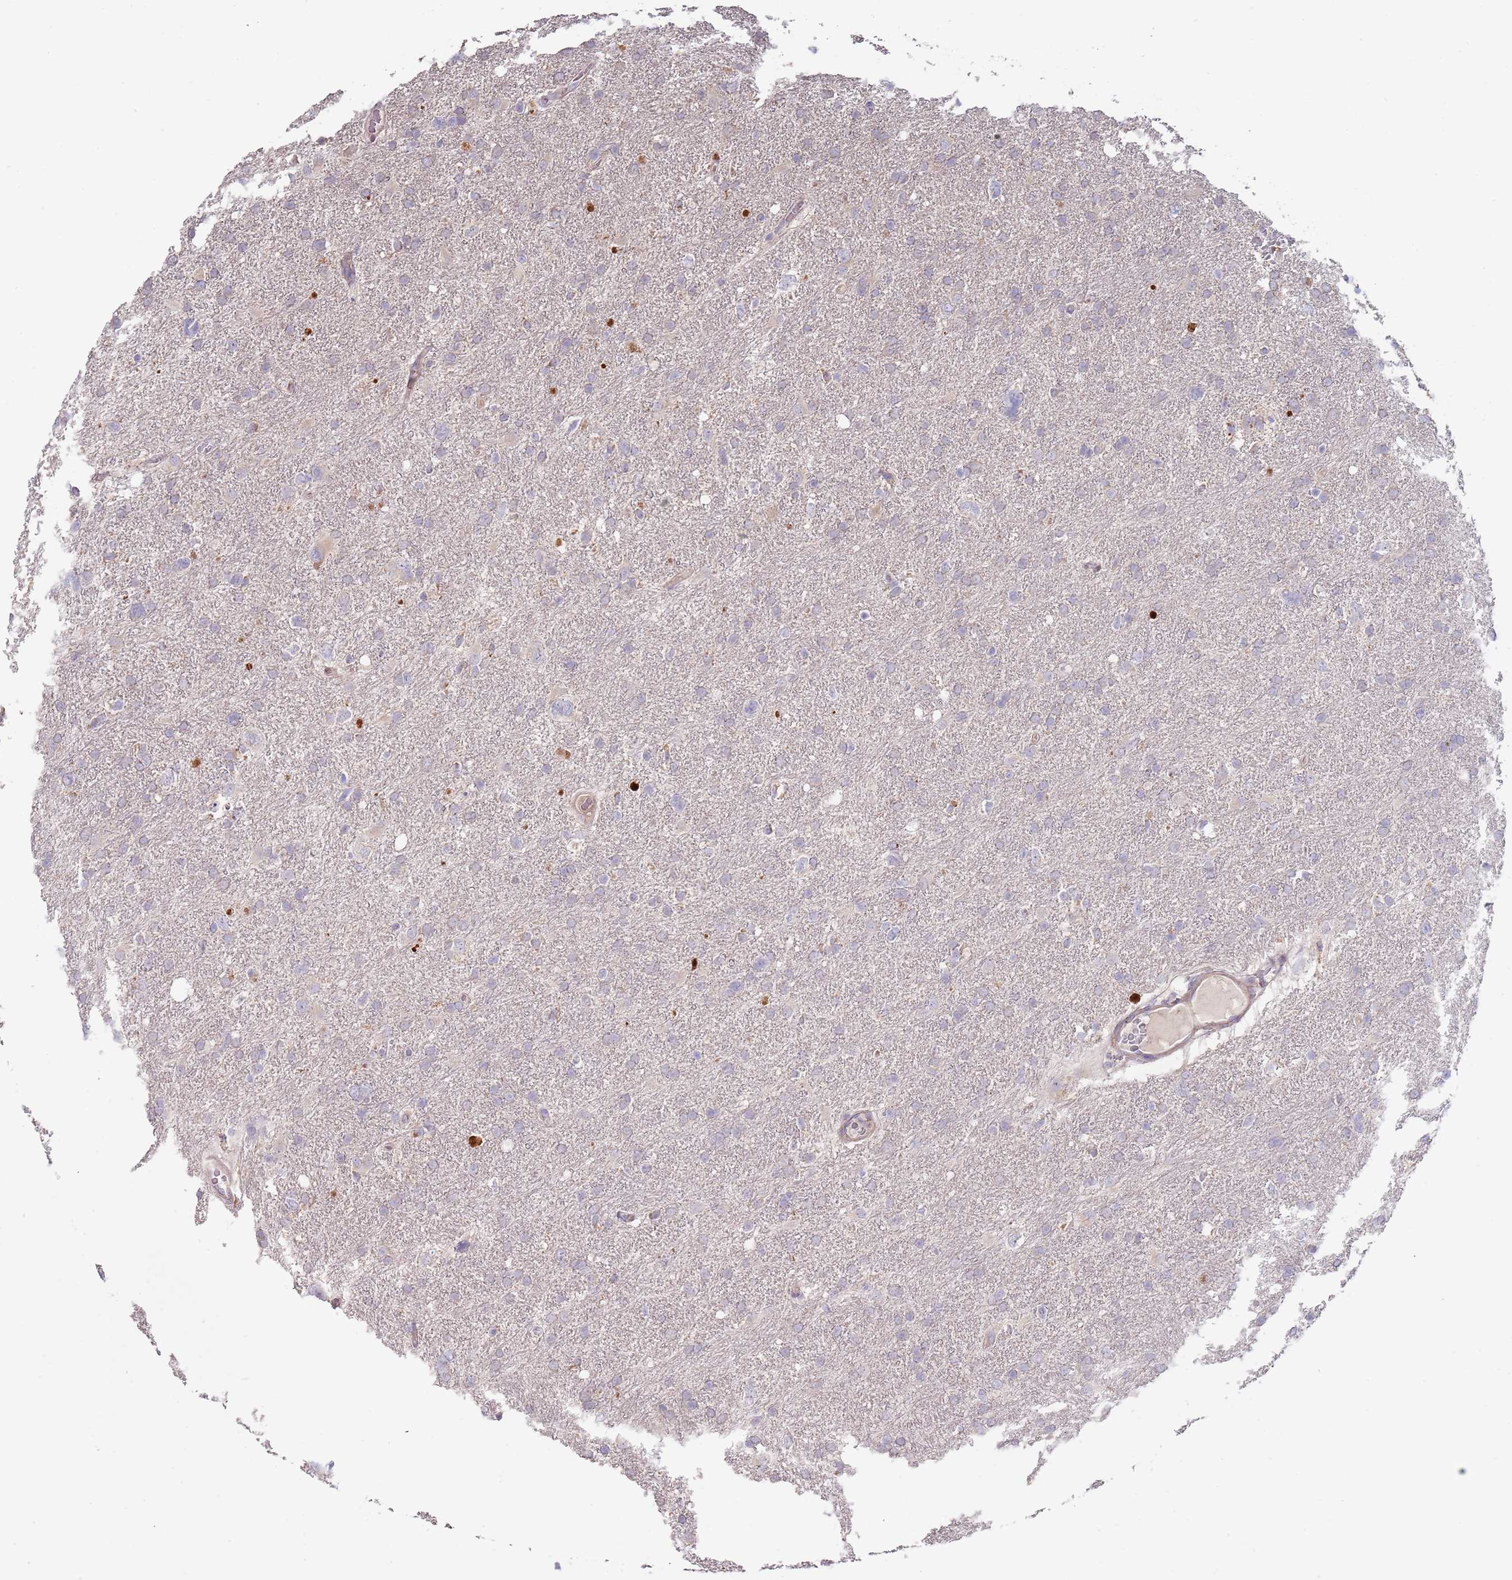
{"staining": {"intensity": "negative", "quantity": "none", "location": "none"}, "tissue": "glioma", "cell_type": "Tumor cells", "image_type": "cancer", "snomed": [{"axis": "morphology", "description": "Glioma, malignant, High grade"}, {"axis": "topography", "description": "Brain"}], "caption": "Tumor cells are negative for brown protein staining in high-grade glioma (malignant).", "gene": "ABCC10", "patient": {"sex": "male", "age": 61}}